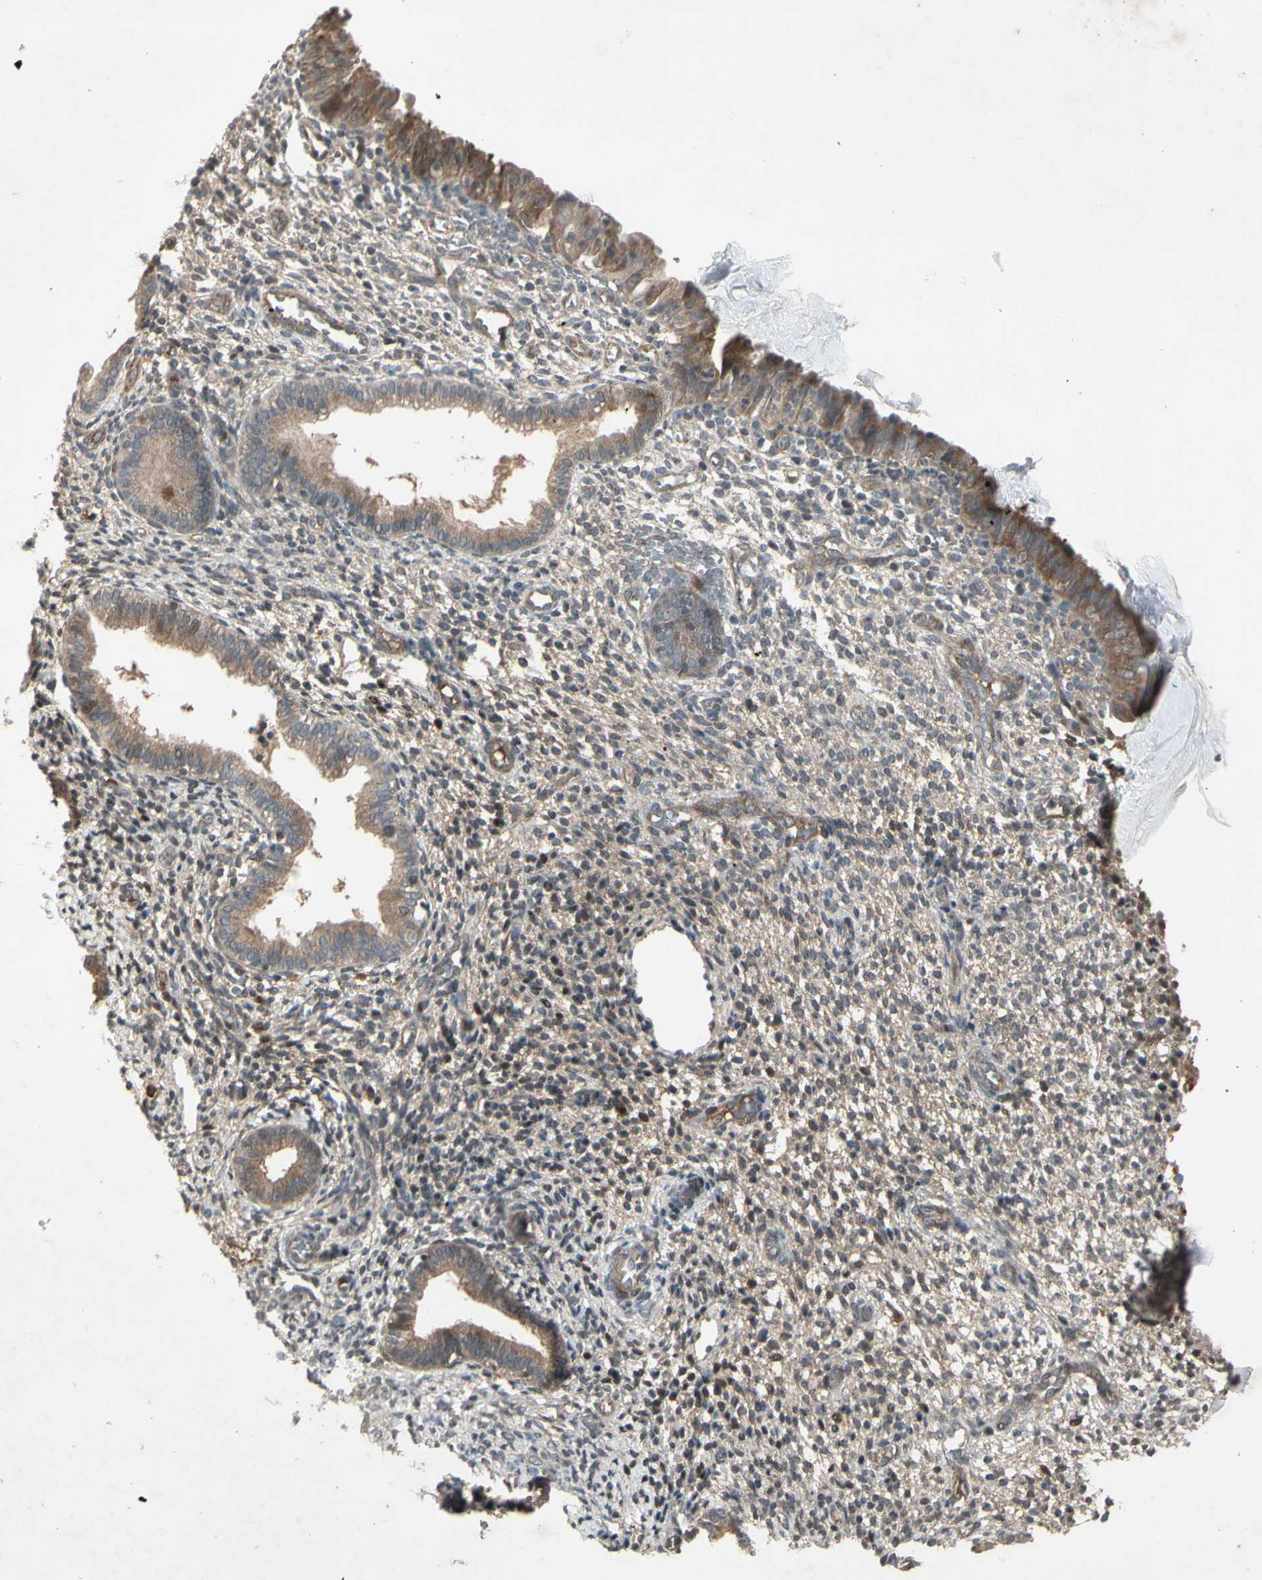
{"staining": {"intensity": "weak", "quantity": "25%-75%", "location": "cytoplasmic/membranous"}, "tissue": "endometrium", "cell_type": "Cells in endometrial stroma", "image_type": "normal", "snomed": [{"axis": "morphology", "description": "Normal tissue, NOS"}, {"axis": "topography", "description": "Endometrium"}], "caption": "Endometrium stained with DAB IHC demonstrates low levels of weak cytoplasmic/membranous expression in approximately 25%-75% of cells in endometrial stroma.", "gene": "FHDC1", "patient": {"sex": "female", "age": 61}}